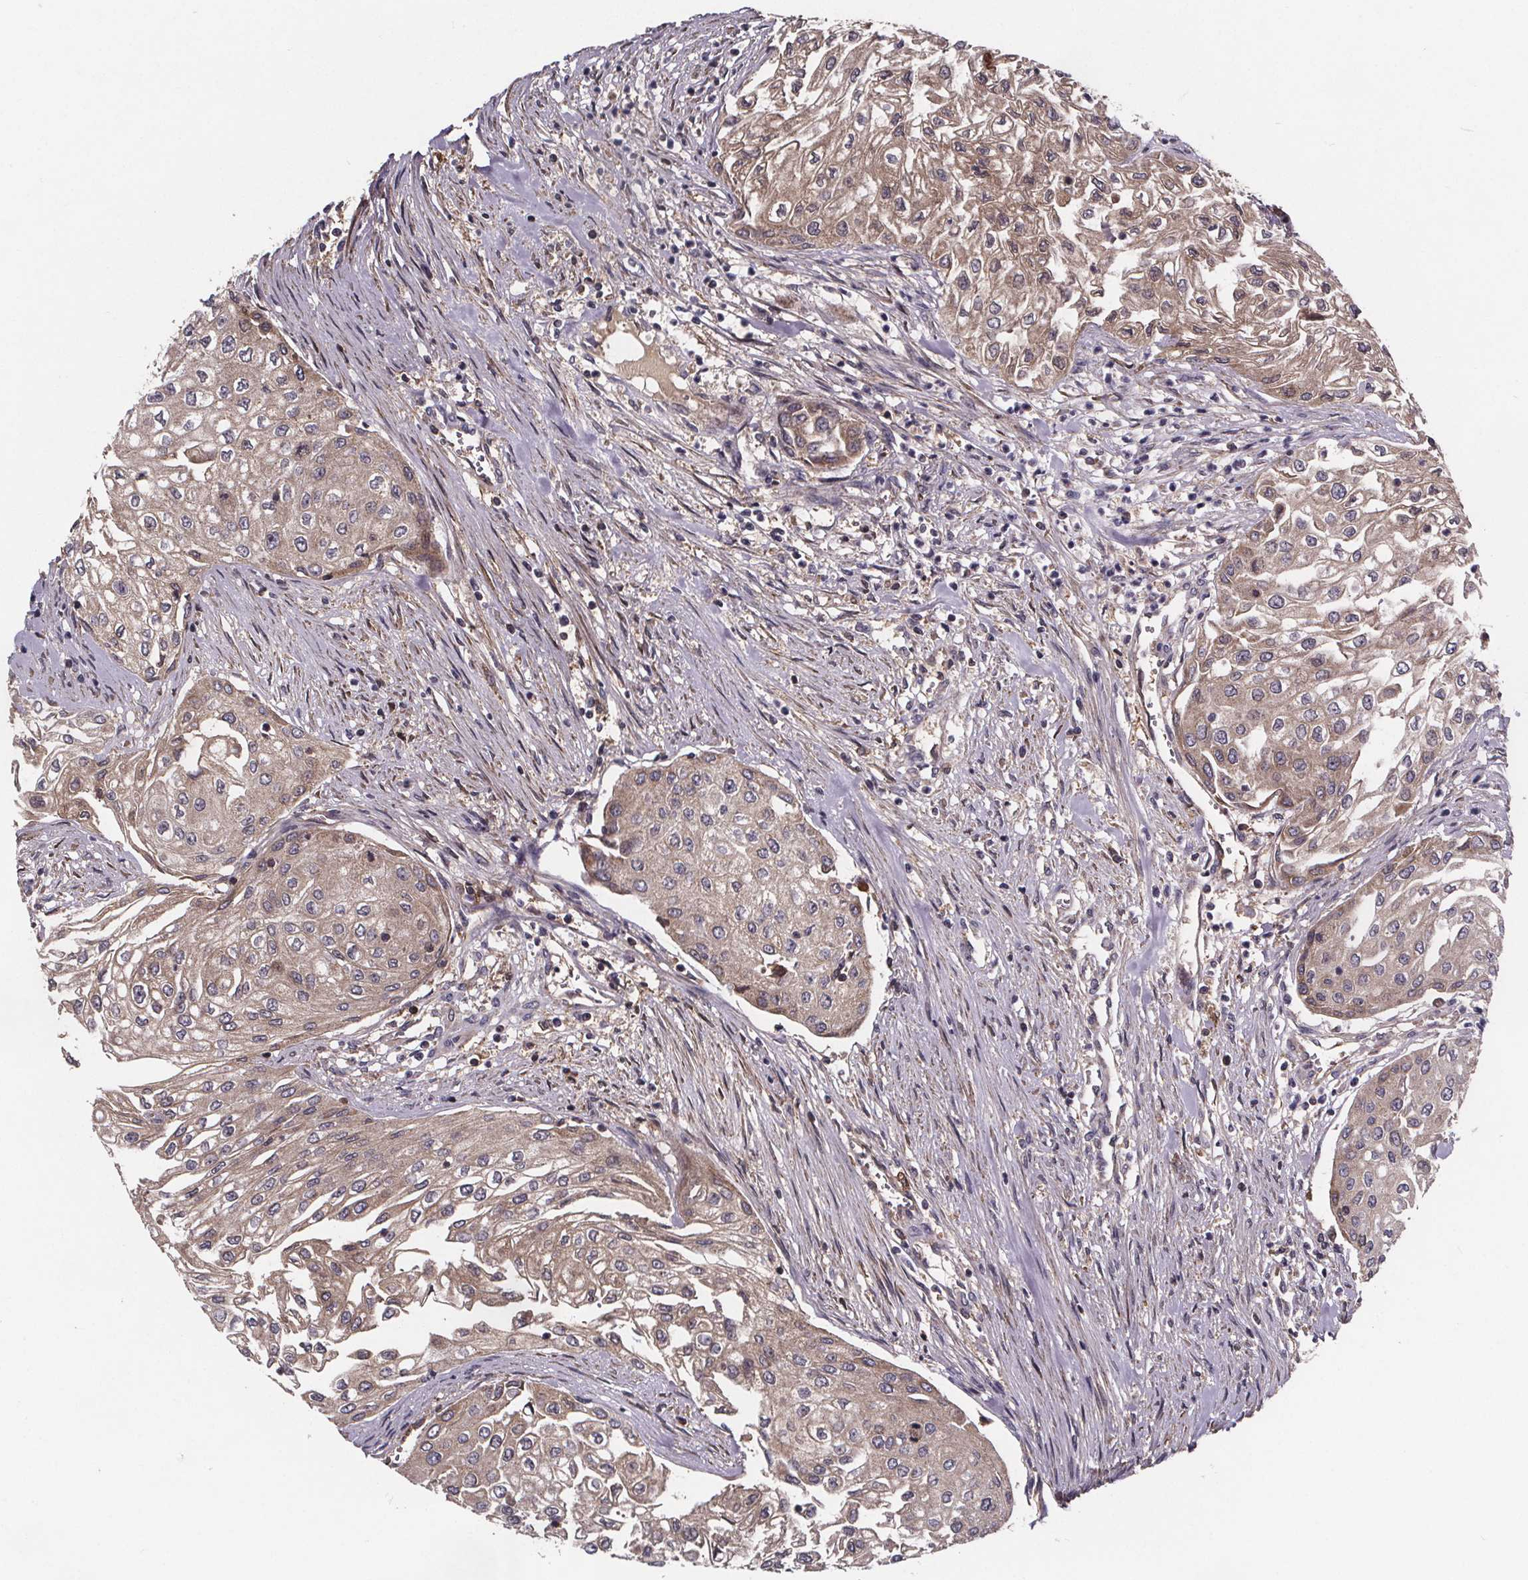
{"staining": {"intensity": "weak", "quantity": "25%-75%", "location": "cytoplasmic/membranous"}, "tissue": "urothelial cancer", "cell_type": "Tumor cells", "image_type": "cancer", "snomed": [{"axis": "morphology", "description": "Urothelial carcinoma, High grade"}, {"axis": "topography", "description": "Urinary bladder"}], "caption": "Protein expression analysis of human urothelial carcinoma (high-grade) reveals weak cytoplasmic/membranous expression in approximately 25%-75% of tumor cells.", "gene": "FASTKD3", "patient": {"sex": "male", "age": 62}}